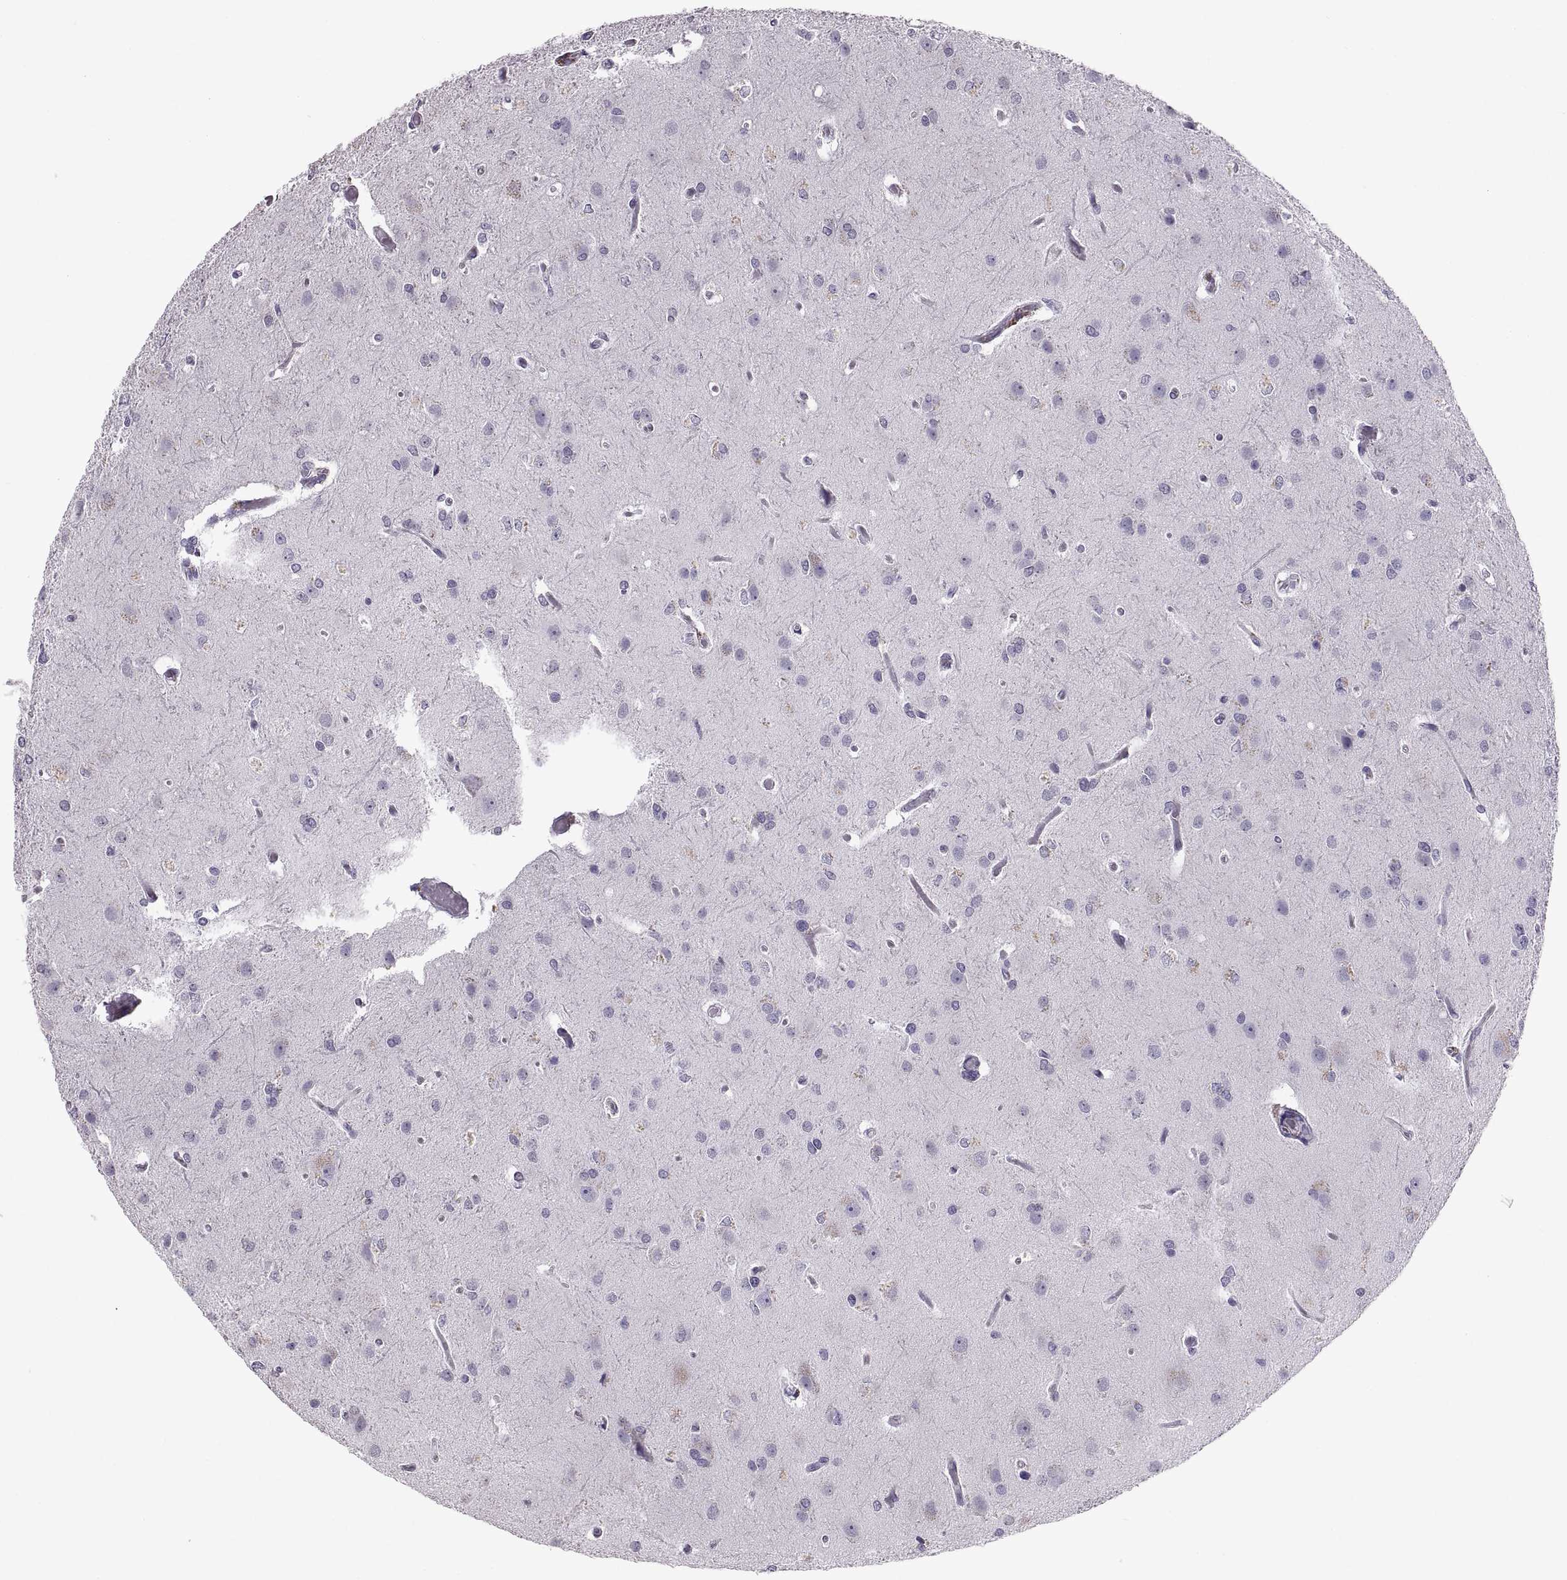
{"staining": {"intensity": "negative", "quantity": "none", "location": "none"}, "tissue": "glioma", "cell_type": "Tumor cells", "image_type": "cancer", "snomed": [{"axis": "morphology", "description": "Glioma, malignant, High grade"}, {"axis": "topography", "description": "Brain"}], "caption": "Immunohistochemical staining of glioma demonstrates no significant staining in tumor cells. Nuclei are stained in blue.", "gene": "SPACDR", "patient": {"sex": "male", "age": 68}}